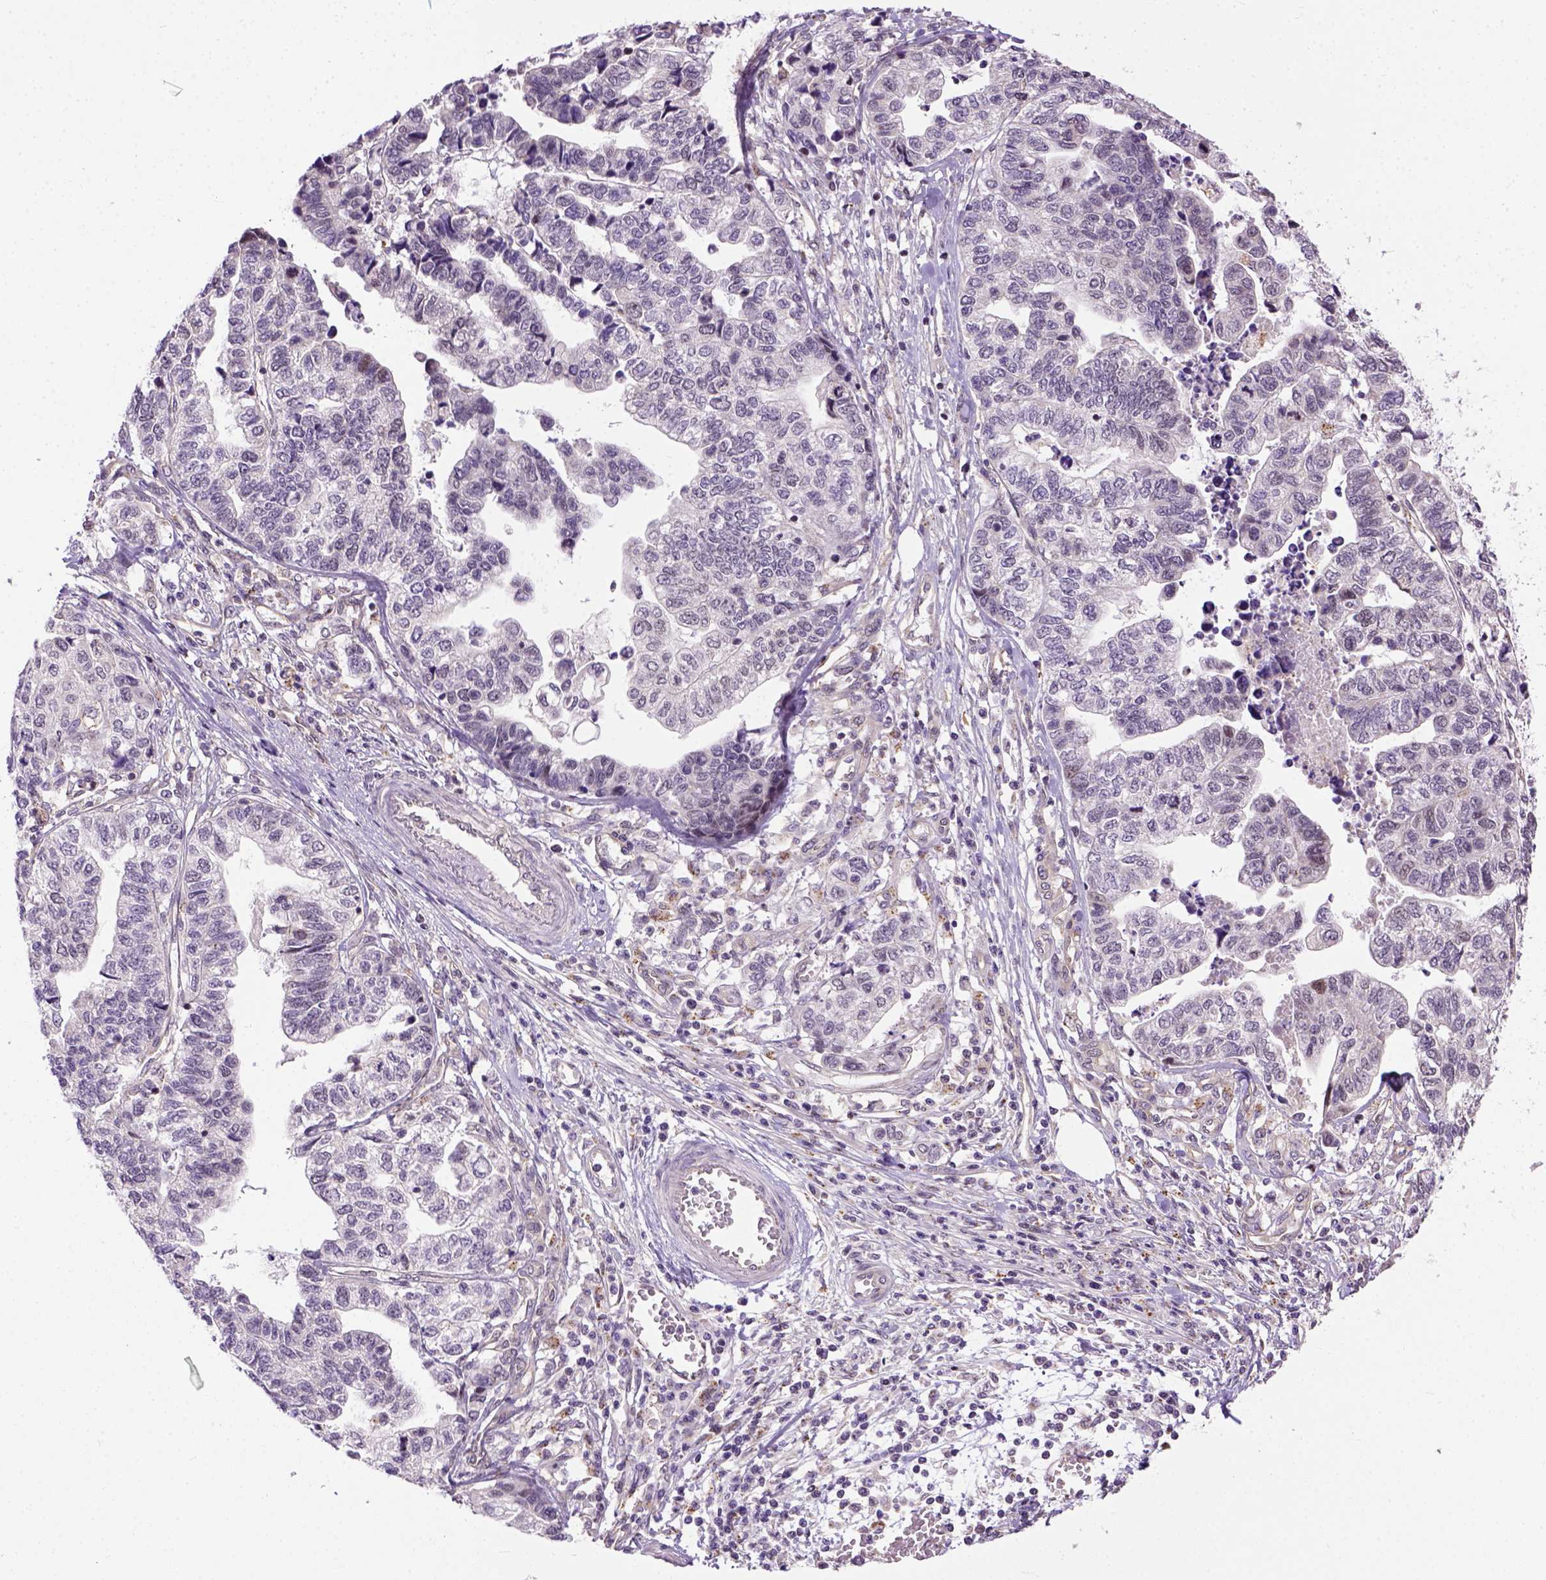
{"staining": {"intensity": "negative", "quantity": "none", "location": "none"}, "tissue": "stomach cancer", "cell_type": "Tumor cells", "image_type": "cancer", "snomed": [{"axis": "morphology", "description": "Adenocarcinoma, NOS"}, {"axis": "topography", "description": "Stomach, upper"}], "caption": "Immunohistochemistry (IHC) of stomach cancer demonstrates no expression in tumor cells.", "gene": "KAZN", "patient": {"sex": "female", "age": 67}}